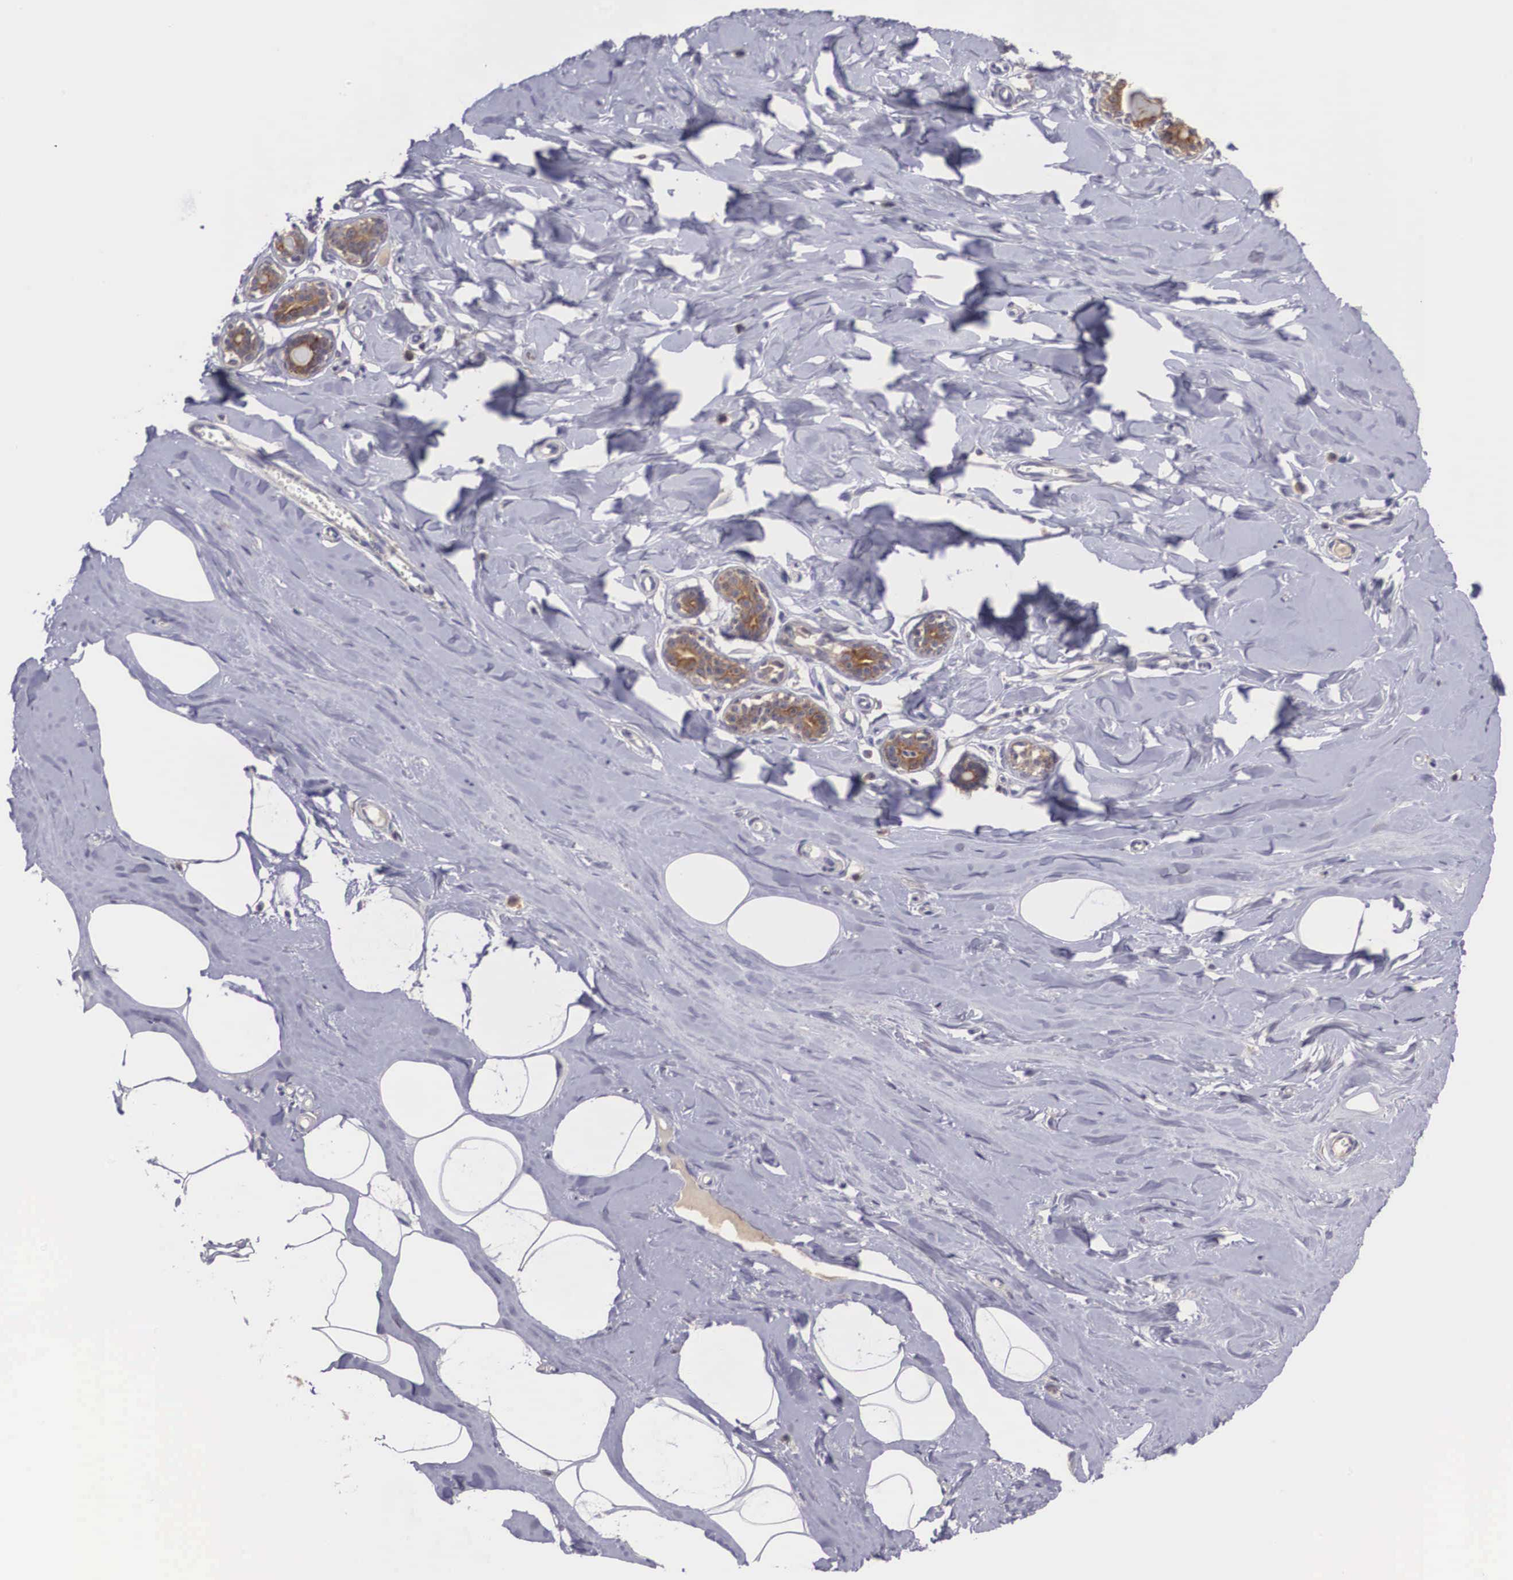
{"staining": {"intensity": "negative", "quantity": "none", "location": "none"}, "tissue": "breast", "cell_type": "Adipocytes", "image_type": "normal", "snomed": [{"axis": "morphology", "description": "Normal tissue, NOS"}, {"axis": "topography", "description": "Breast"}], "caption": "Immunohistochemistry photomicrograph of normal breast: breast stained with DAB shows no significant protein expression in adipocytes.", "gene": "NREP", "patient": {"sex": "female", "age": 45}}